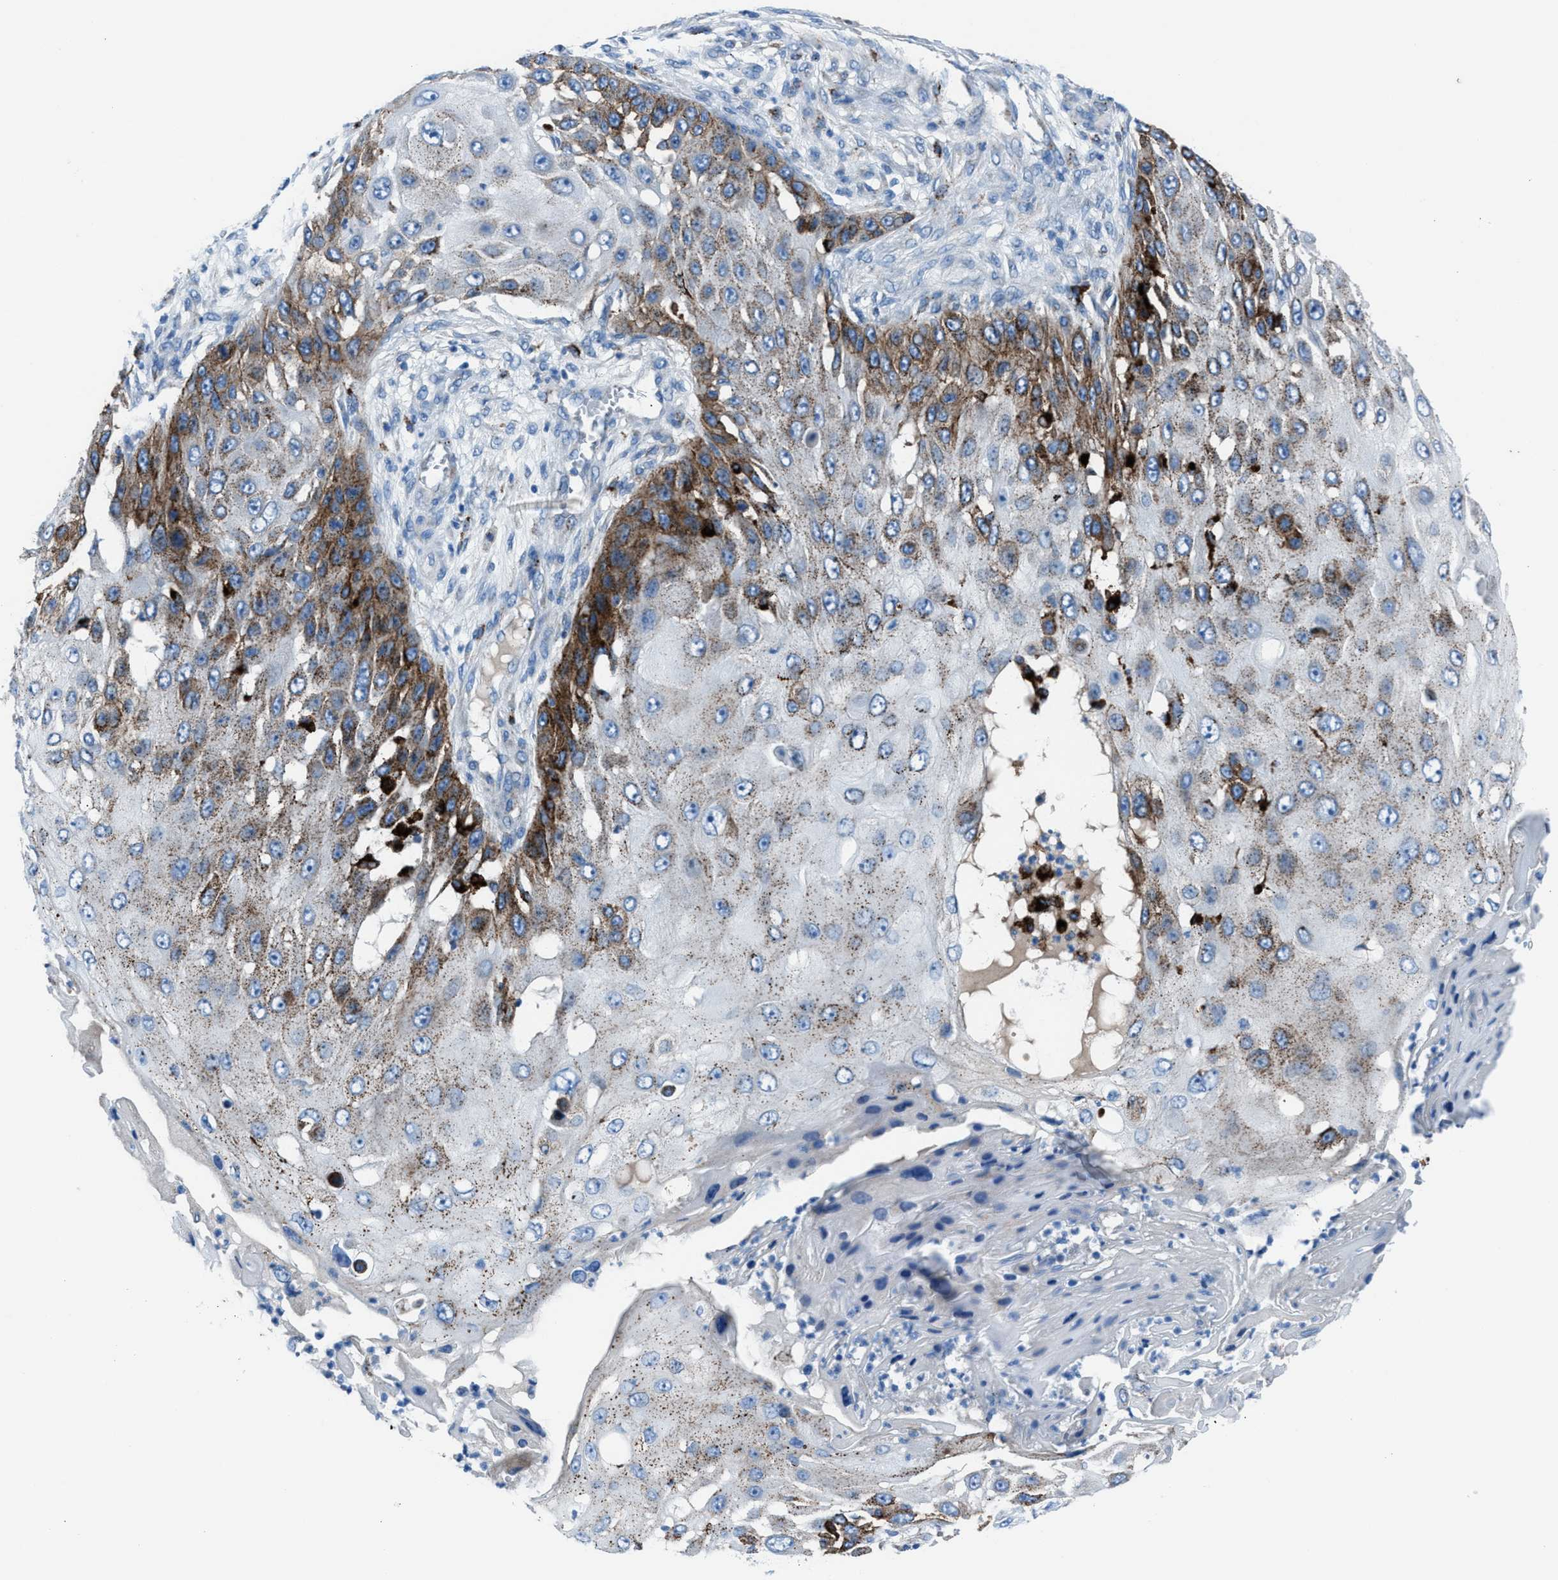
{"staining": {"intensity": "strong", "quantity": "25%-75%", "location": "cytoplasmic/membranous"}, "tissue": "skin cancer", "cell_type": "Tumor cells", "image_type": "cancer", "snomed": [{"axis": "morphology", "description": "Squamous cell carcinoma, NOS"}, {"axis": "topography", "description": "Skin"}], "caption": "Tumor cells display strong cytoplasmic/membranous expression in approximately 25%-75% of cells in skin cancer (squamous cell carcinoma).", "gene": "CD1B", "patient": {"sex": "female", "age": 44}}